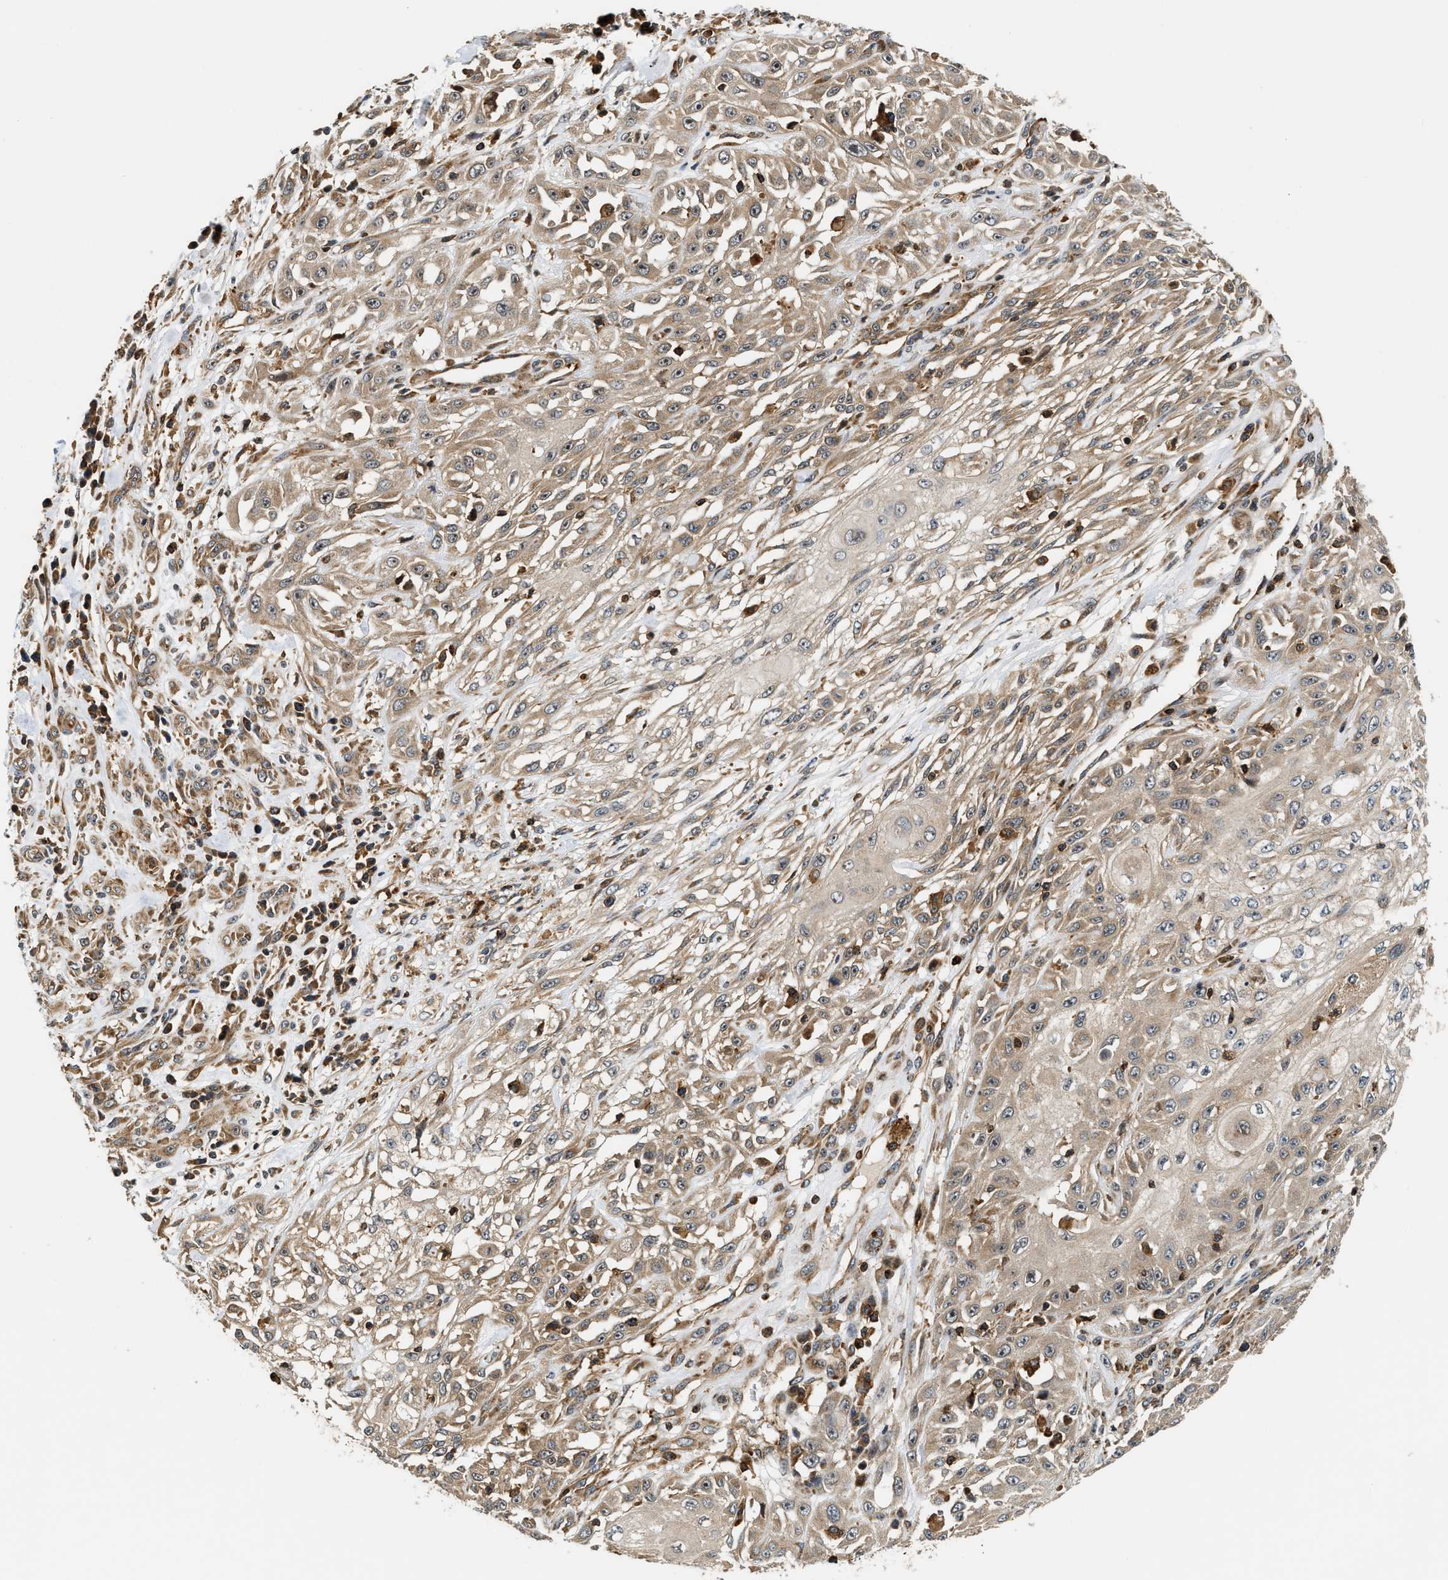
{"staining": {"intensity": "weak", "quantity": ">75%", "location": "cytoplasmic/membranous"}, "tissue": "skin cancer", "cell_type": "Tumor cells", "image_type": "cancer", "snomed": [{"axis": "morphology", "description": "Squamous cell carcinoma, NOS"}, {"axis": "morphology", "description": "Squamous cell carcinoma, metastatic, NOS"}, {"axis": "topography", "description": "Skin"}, {"axis": "topography", "description": "Lymph node"}], "caption": "This is an image of immunohistochemistry (IHC) staining of skin cancer (squamous cell carcinoma), which shows weak positivity in the cytoplasmic/membranous of tumor cells.", "gene": "SNX5", "patient": {"sex": "male", "age": 75}}